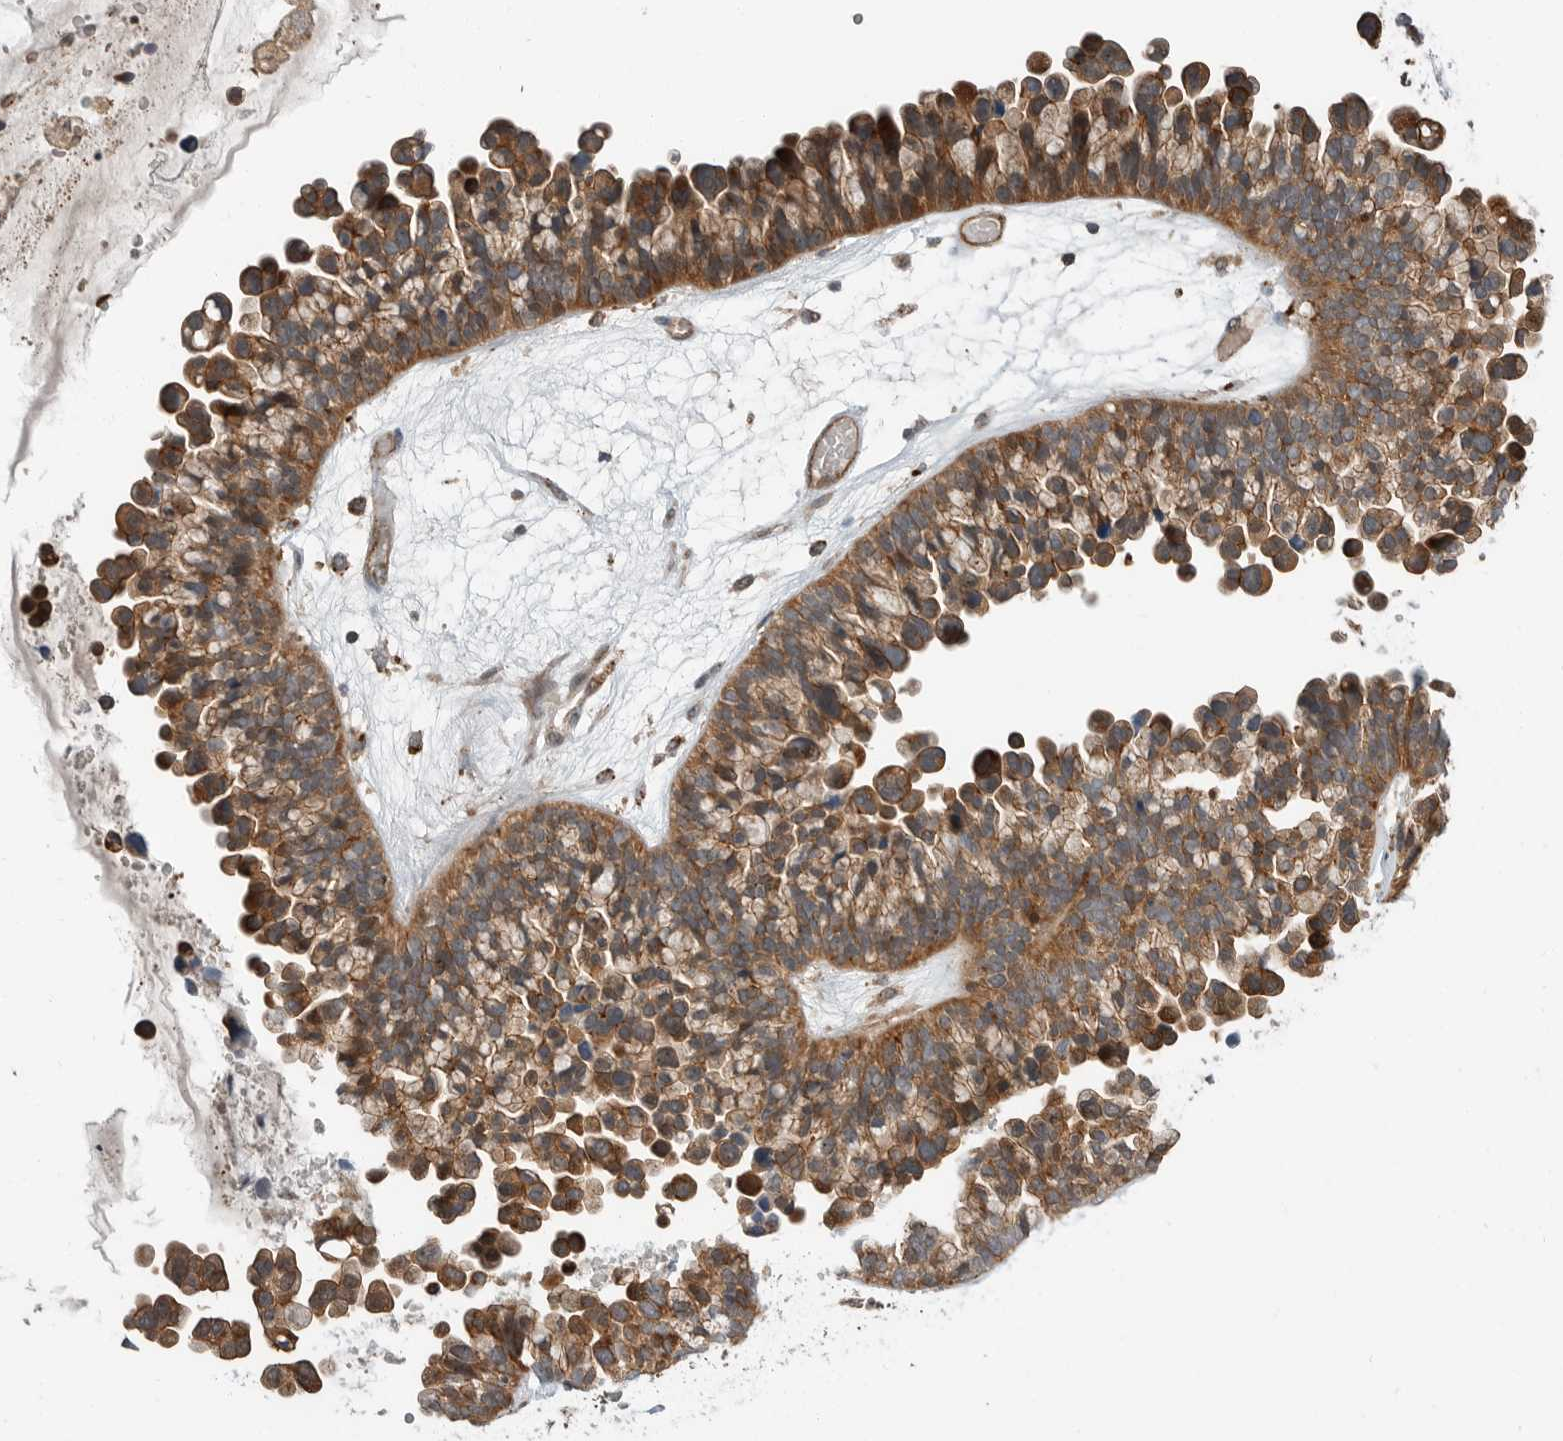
{"staining": {"intensity": "moderate", "quantity": ">75%", "location": "cytoplasmic/membranous"}, "tissue": "ovarian cancer", "cell_type": "Tumor cells", "image_type": "cancer", "snomed": [{"axis": "morphology", "description": "Cystadenocarcinoma, serous, NOS"}, {"axis": "topography", "description": "Ovary"}], "caption": "Tumor cells exhibit moderate cytoplasmic/membranous positivity in about >75% of cells in serous cystadenocarcinoma (ovarian). Immunohistochemistry stains the protein in brown and the nuclei are stained blue.", "gene": "STRAP", "patient": {"sex": "female", "age": 56}}